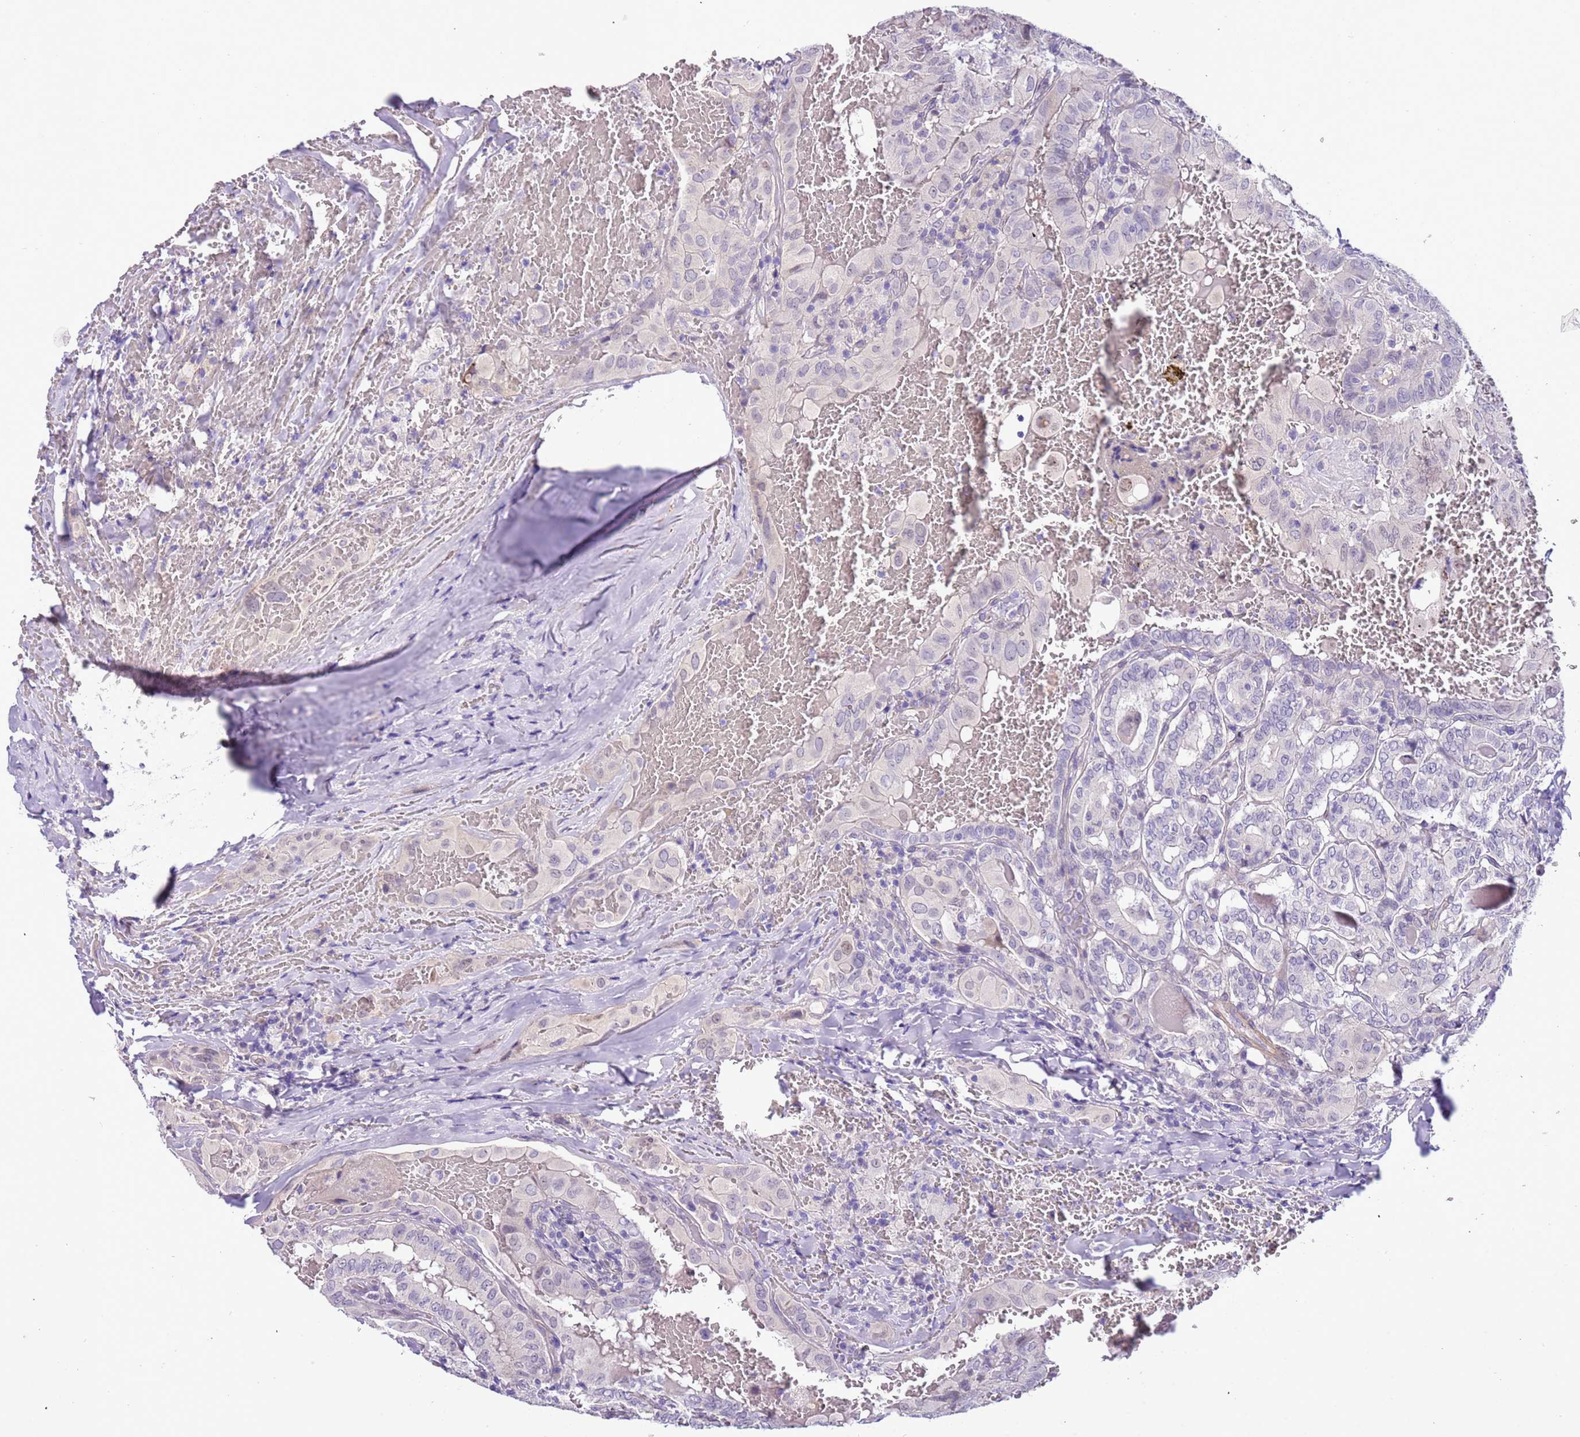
{"staining": {"intensity": "negative", "quantity": "none", "location": "none"}, "tissue": "thyroid cancer", "cell_type": "Tumor cells", "image_type": "cancer", "snomed": [{"axis": "morphology", "description": "Papillary adenocarcinoma, NOS"}, {"axis": "topography", "description": "Thyroid gland"}], "caption": "Tumor cells show no significant expression in thyroid cancer.", "gene": "PLEKHH1", "patient": {"sex": "female", "age": 72}}